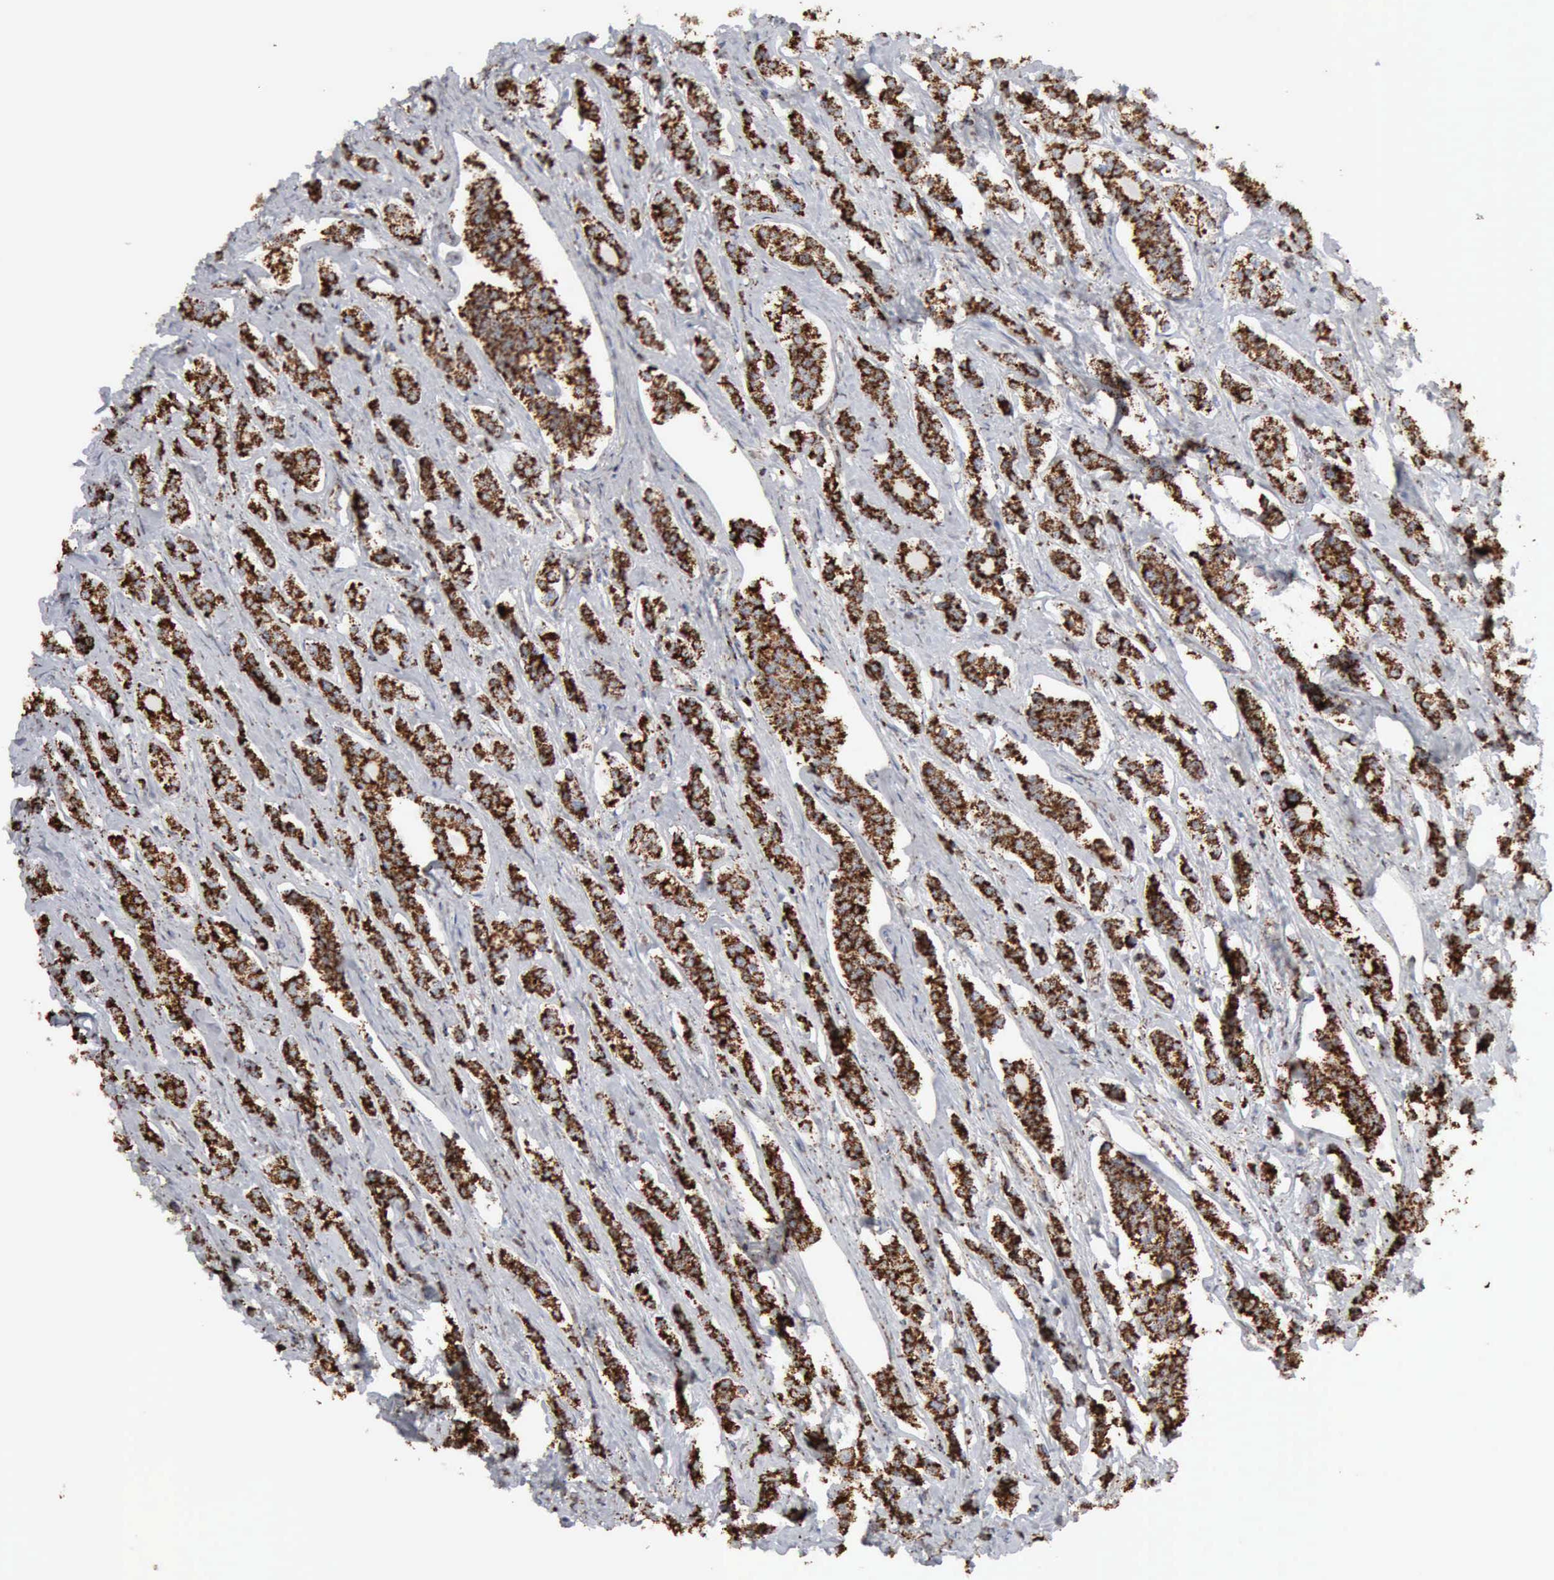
{"staining": {"intensity": "strong", "quantity": ">75%", "location": "cytoplasmic/membranous"}, "tissue": "carcinoid", "cell_type": "Tumor cells", "image_type": "cancer", "snomed": [{"axis": "morphology", "description": "Carcinoid, malignant, NOS"}, {"axis": "topography", "description": "Small intestine"}], "caption": "Carcinoid stained with a brown dye exhibits strong cytoplasmic/membranous positive expression in approximately >75% of tumor cells.", "gene": "ACO2", "patient": {"sex": "male", "age": 63}}